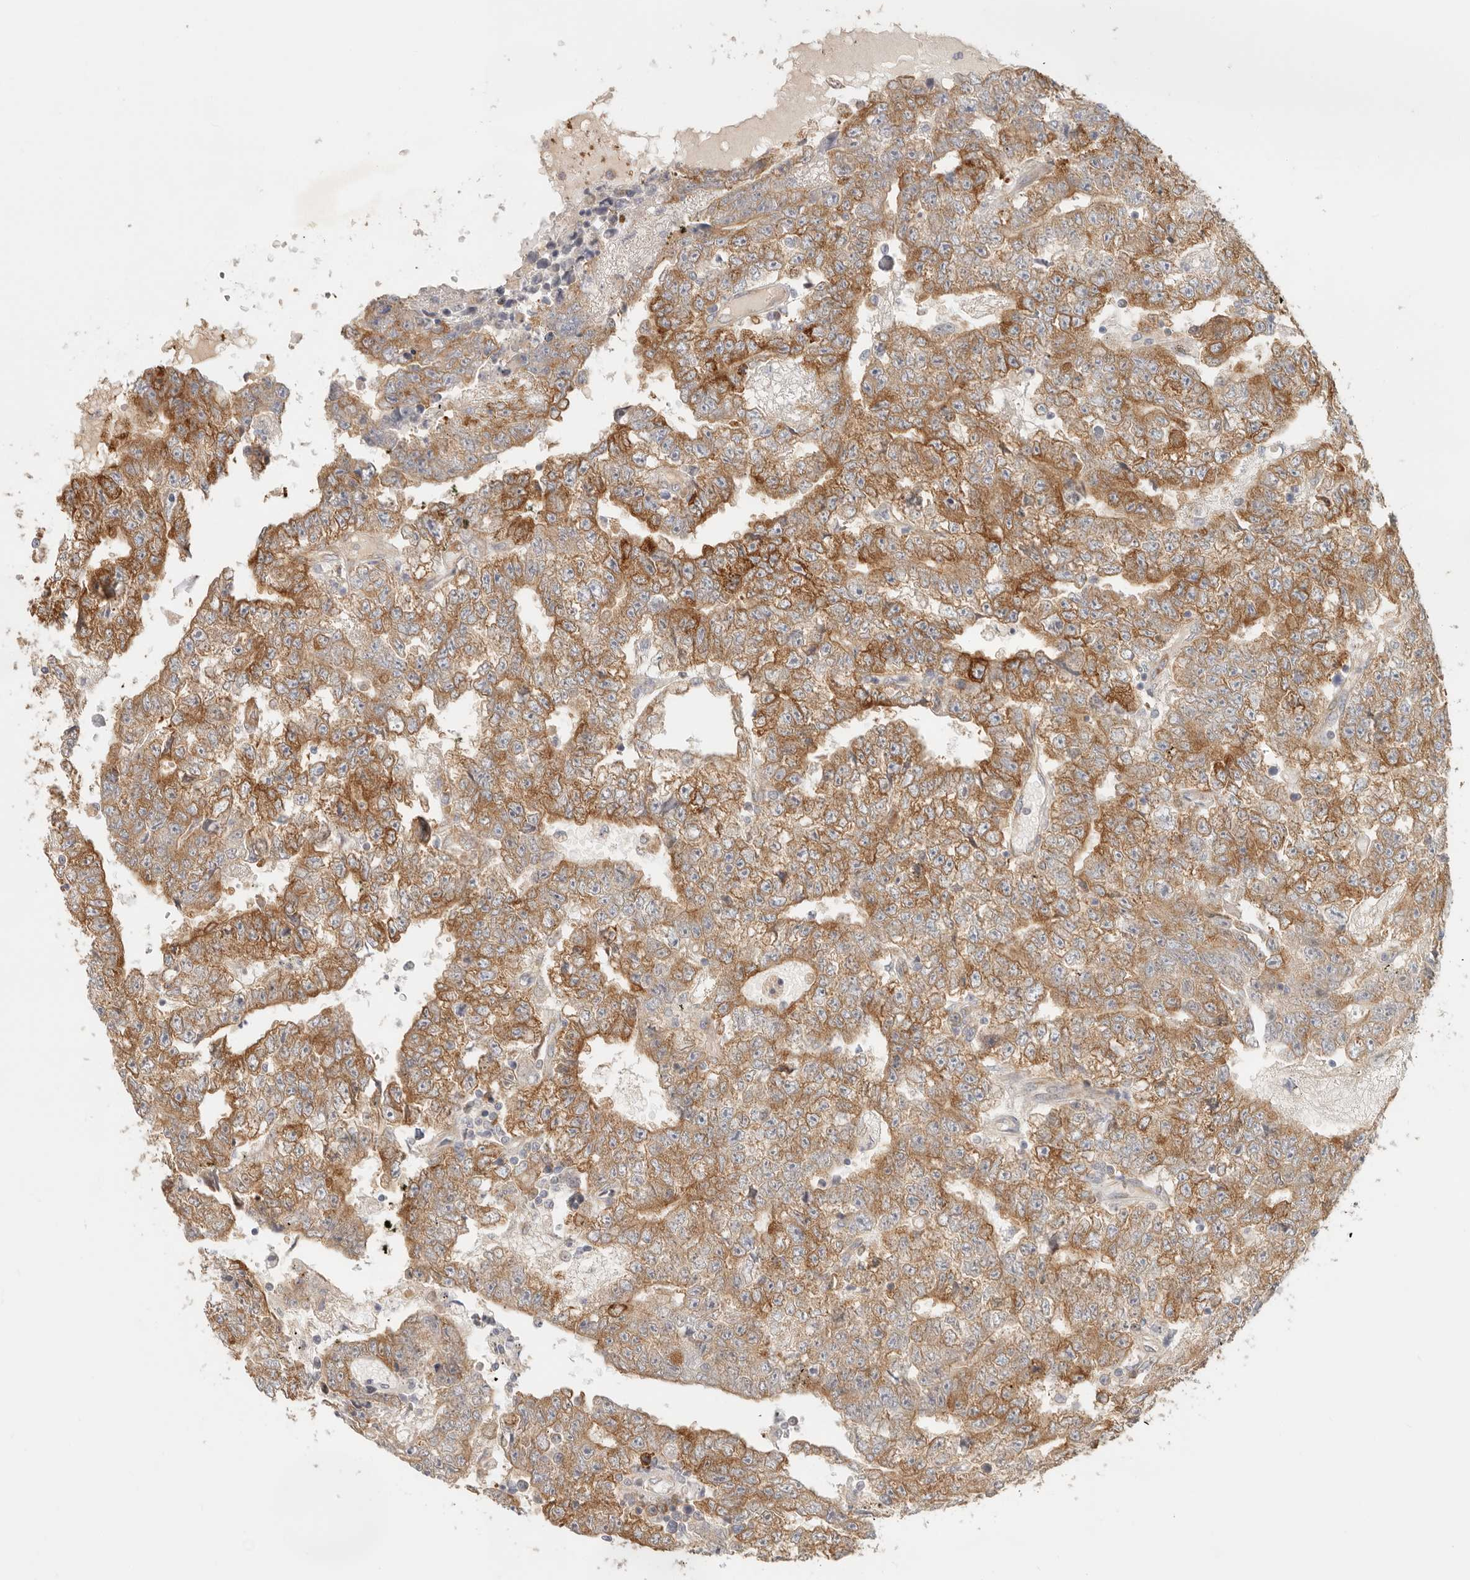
{"staining": {"intensity": "moderate", "quantity": ">75%", "location": "cytoplasmic/membranous"}, "tissue": "testis cancer", "cell_type": "Tumor cells", "image_type": "cancer", "snomed": [{"axis": "morphology", "description": "Carcinoma, Embryonal, NOS"}, {"axis": "topography", "description": "Testis"}], "caption": "Immunohistochemical staining of testis embryonal carcinoma demonstrates moderate cytoplasmic/membranous protein staining in about >75% of tumor cells.", "gene": "PABPC4", "patient": {"sex": "male", "age": 25}}